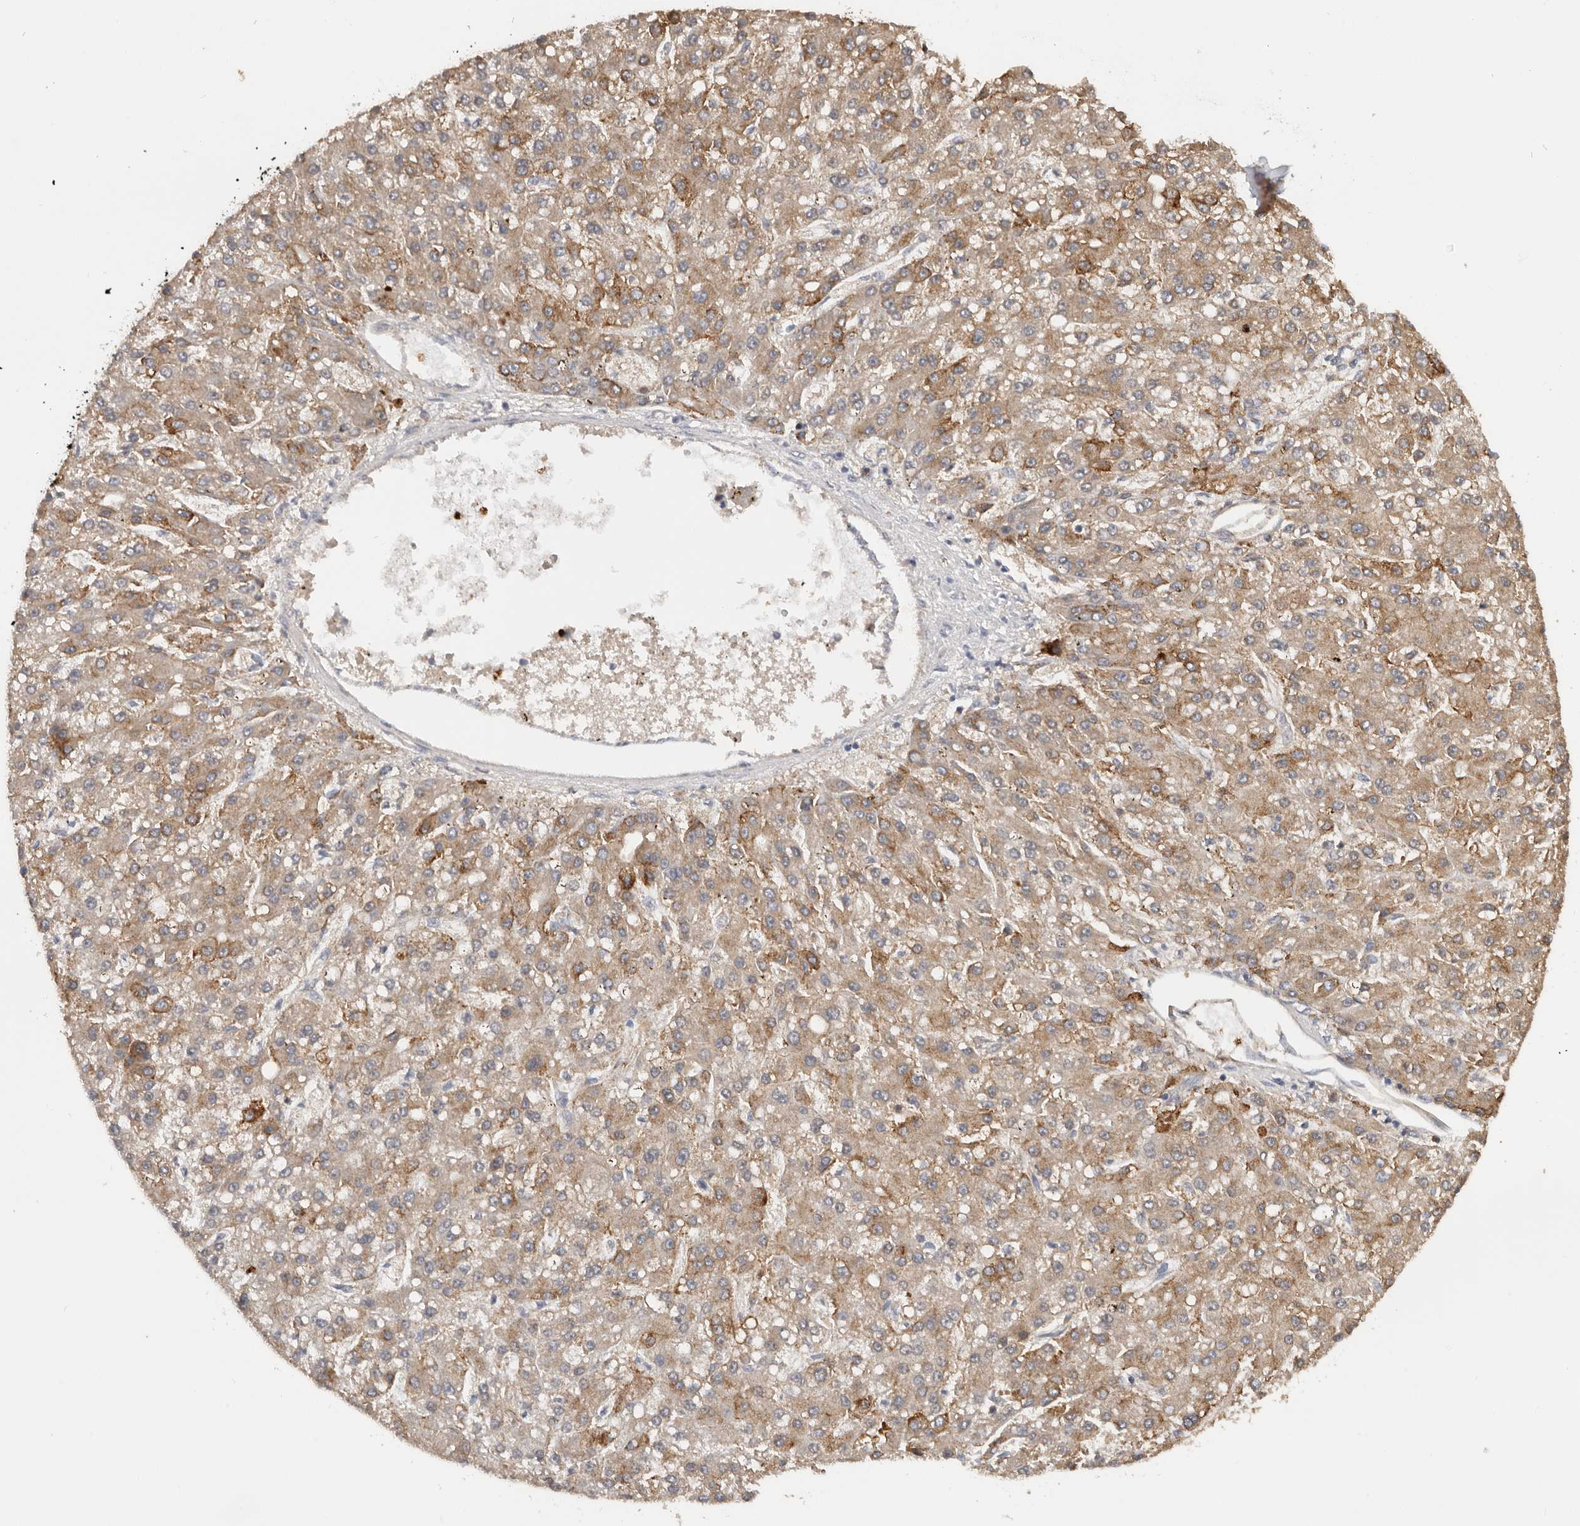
{"staining": {"intensity": "moderate", "quantity": ">75%", "location": "cytoplasmic/membranous"}, "tissue": "liver cancer", "cell_type": "Tumor cells", "image_type": "cancer", "snomed": [{"axis": "morphology", "description": "Carcinoma, Hepatocellular, NOS"}, {"axis": "topography", "description": "Liver"}], "caption": "Tumor cells demonstrate moderate cytoplasmic/membranous staining in approximately >75% of cells in liver hepatocellular carcinoma.", "gene": "TFRC", "patient": {"sex": "male", "age": 67}}